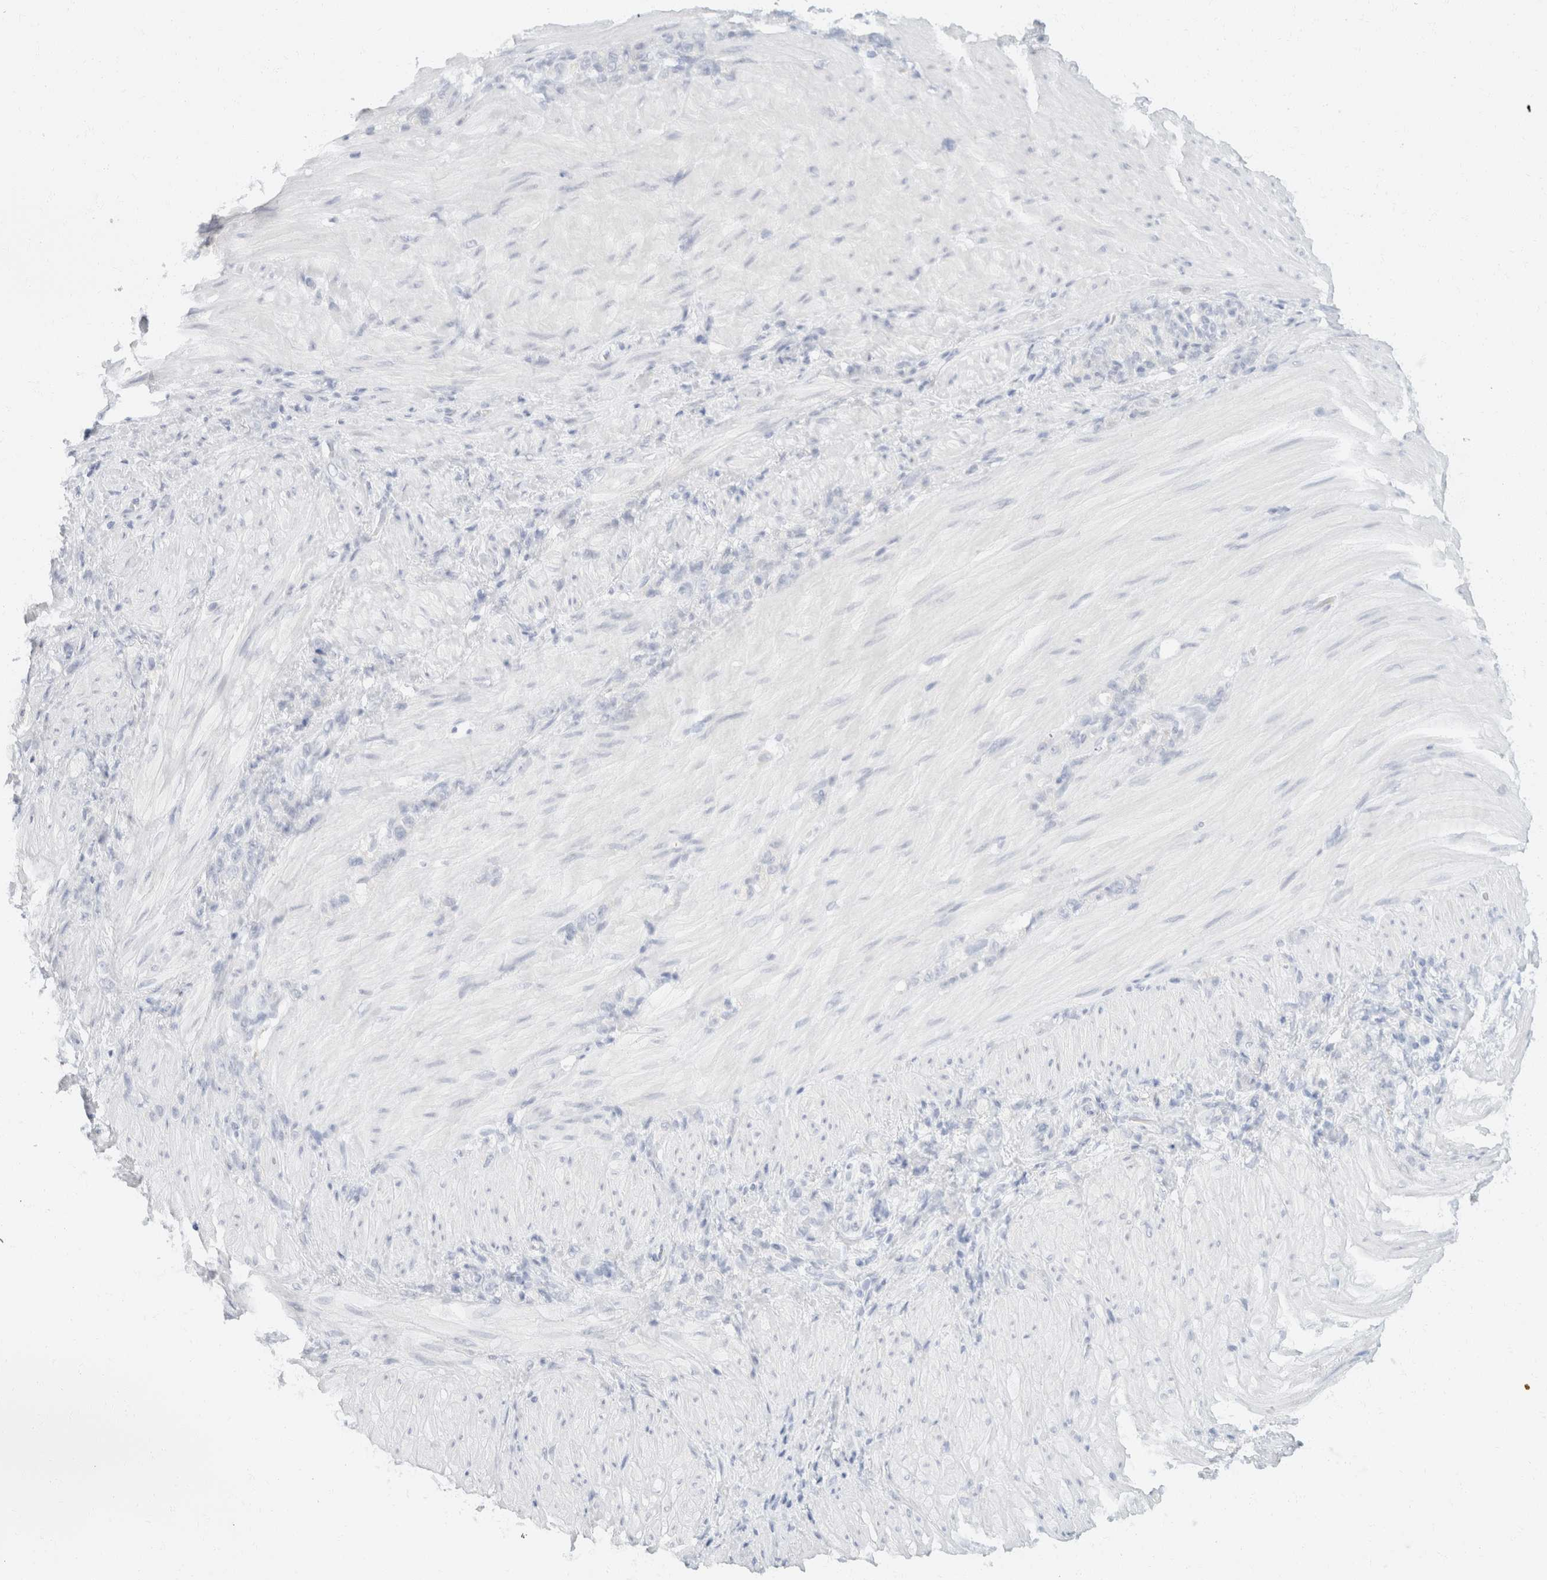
{"staining": {"intensity": "negative", "quantity": "none", "location": "none"}, "tissue": "stomach cancer", "cell_type": "Tumor cells", "image_type": "cancer", "snomed": [{"axis": "morphology", "description": "Normal tissue, NOS"}, {"axis": "morphology", "description": "Adenocarcinoma, NOS"}, {"axis": "topography", "description": "Stomach"}], "caption": "The histopathology image displays no significant positivity in tumor cells of stomach cancer (adenocarcinoma).", "gene": "KRT20", "patient": {"sex": "male", "age": 82}}